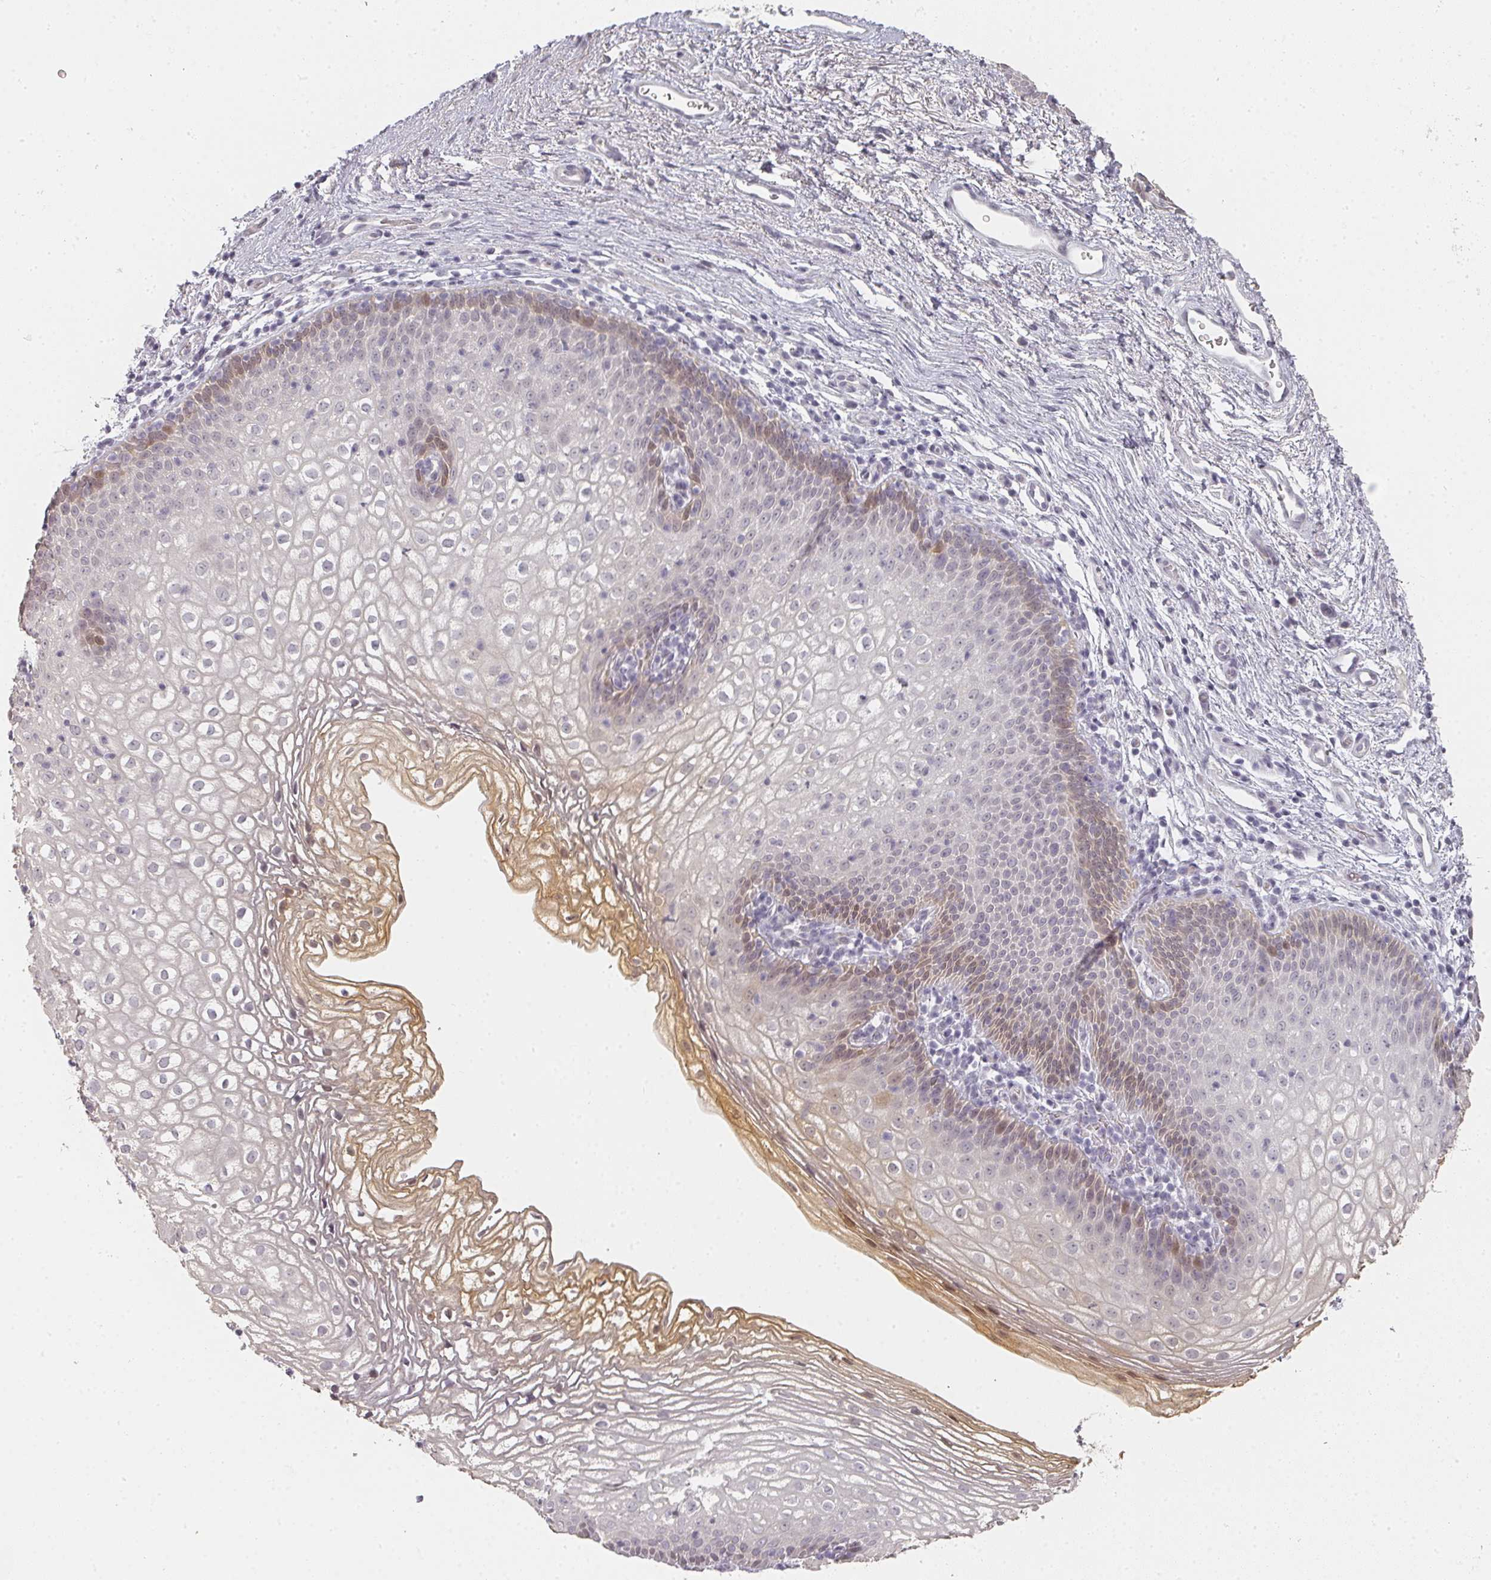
{"staining": {"intensity": "moderate", "quantity": "<25%", "location": "cytoplasmic/membranous,nuclear"}, "tissue": "vagina", "cell_type": "Squamous epithelial cells", "image_type": "normal", "snomed": [{"axis": "morphology", "description": "Normal tissue, NOS"}, {"axis": "topography", "description": "Vagina"}], "caption": "The photomicrograph reveals a brown stain indicating the presence of a protein in the cytoplasmic/membranous,nuclear of squamous epithelial cells in vagina.", "gene": "SHISA2", "patient": {"sex": "female", "age": 47}}